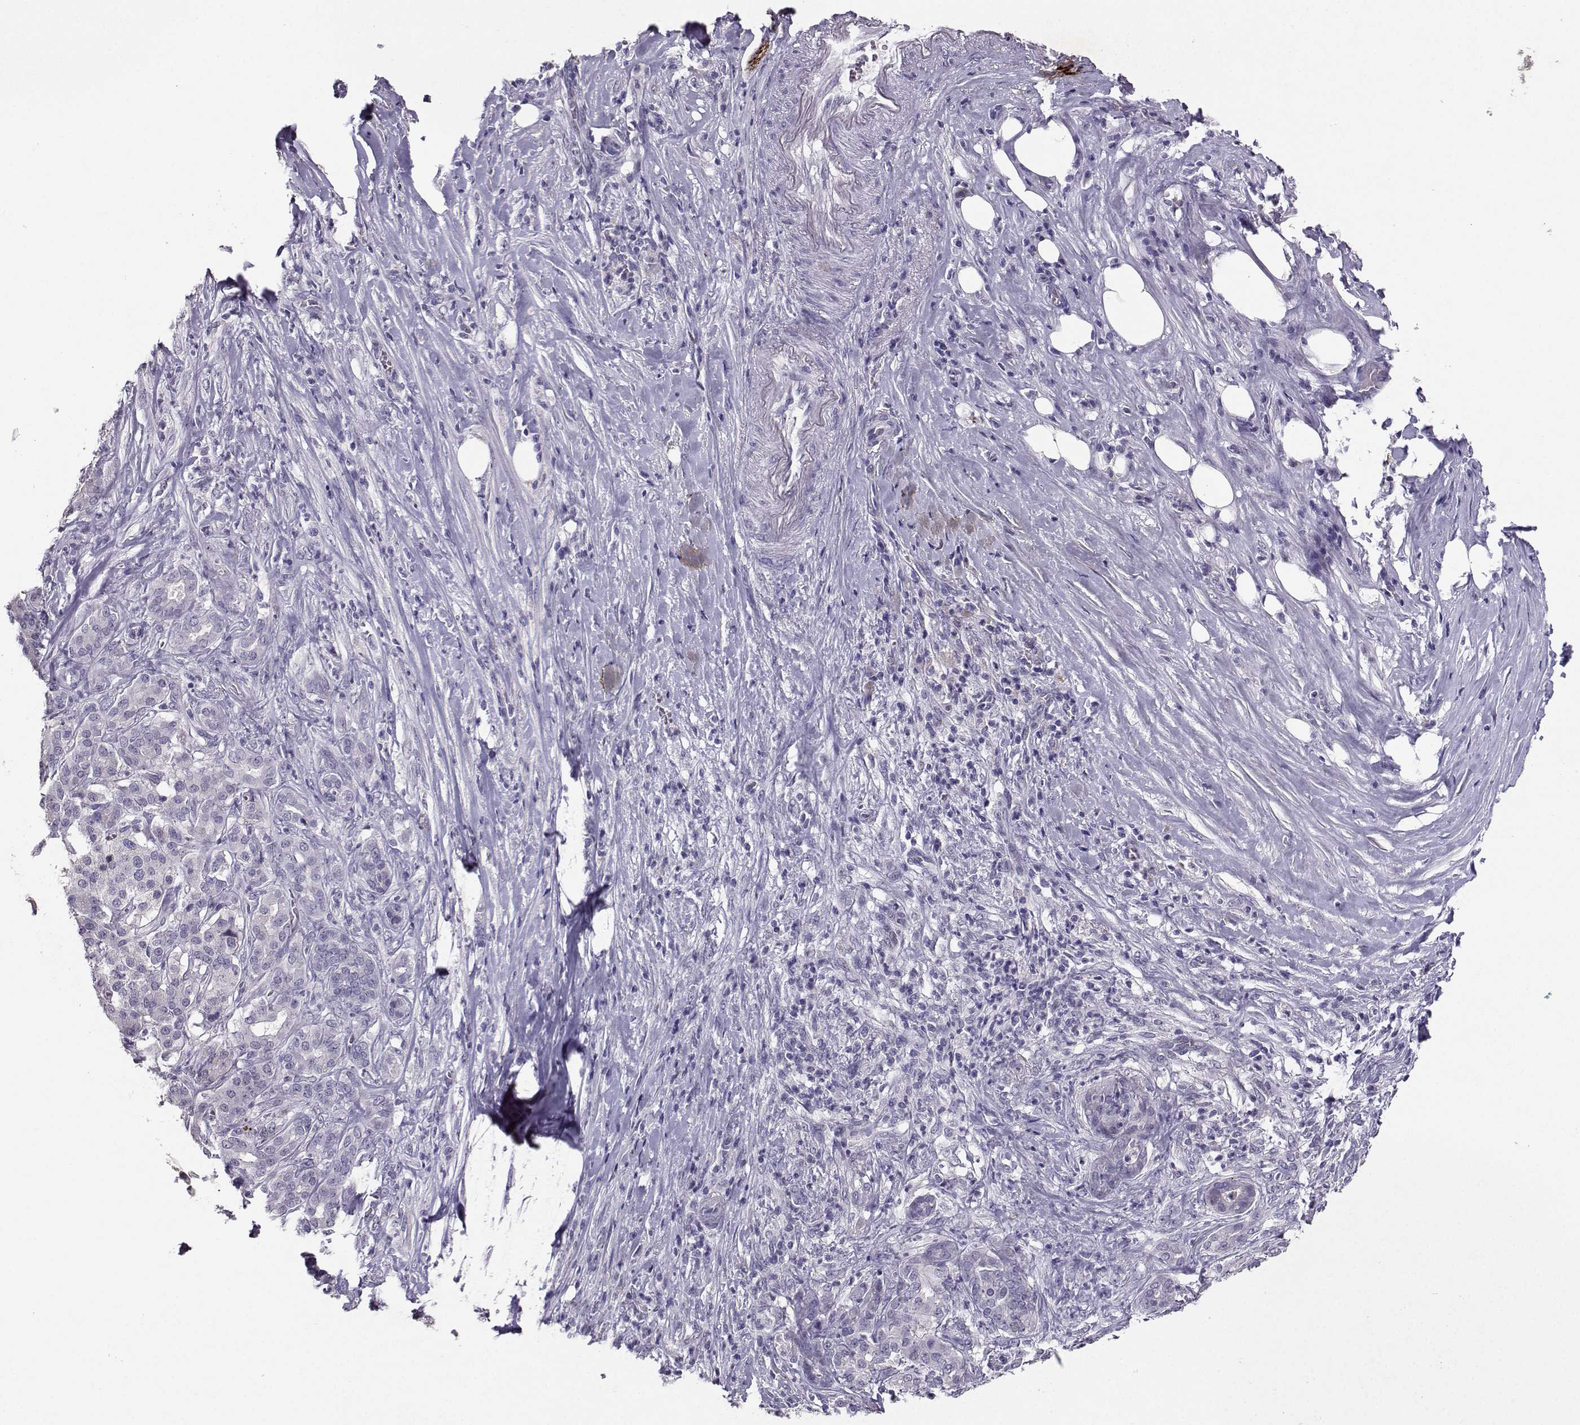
{"staining": {"intensity": "negative", "quantity": "none", "location": "none"}, "tissue": "pancreatic cancer", "cell_type": "Tumor cells", "image_type": "cancer", "snomed": [{"axis": "morphology", "description": "Adenocarcinoma, NOS"}, {"axis": "topography", "description": "Pancreas"}], "caption": "High power microscopy histopathology image of an immunohistochemistry histopathology image of pancreatic cancer (adenocarcinoma), revealing no significant expression in tumor cells.", "gene": "CARTPT", "patient": {"sex": "male", "age": 57}}